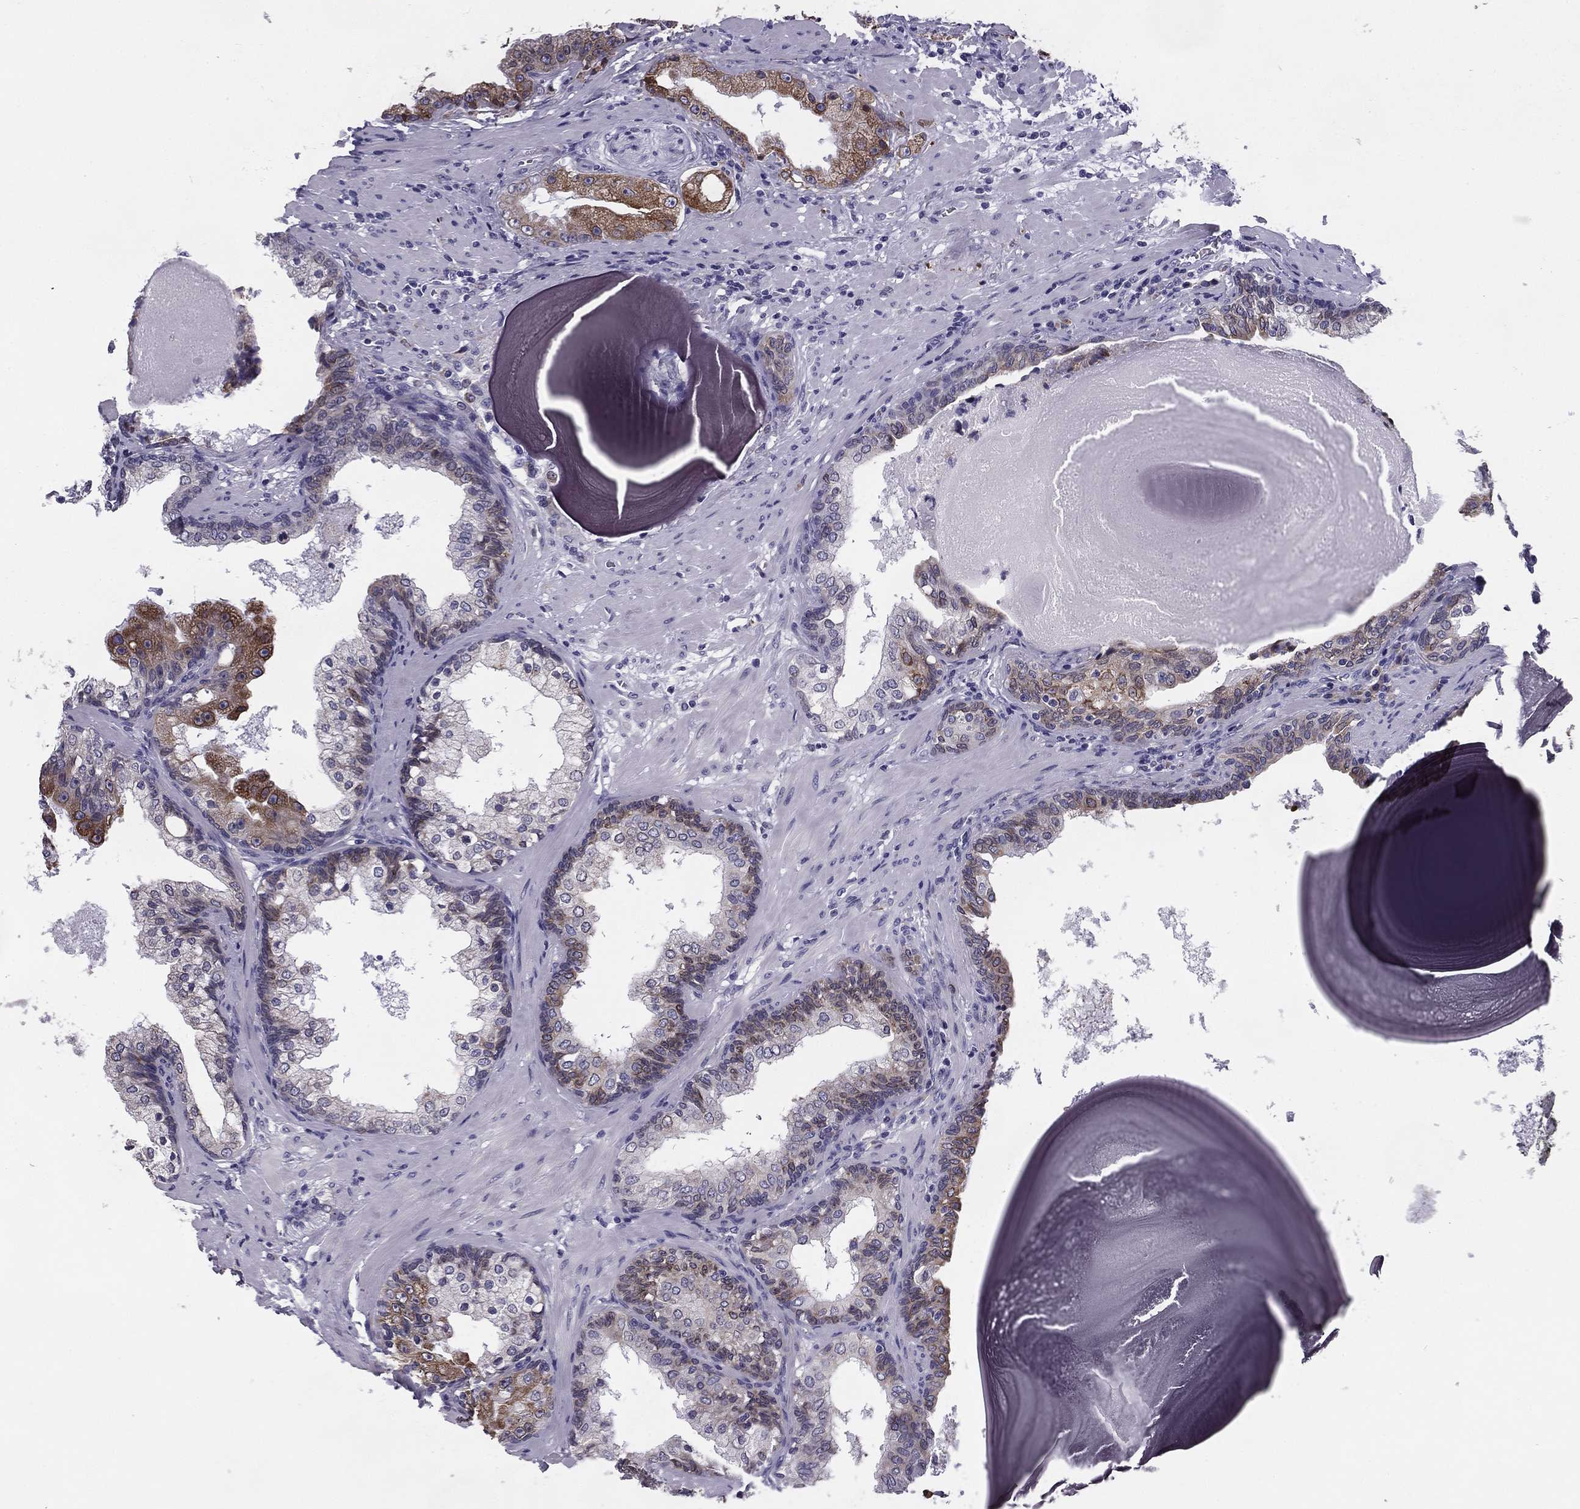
{"staining": {"intensity": "moderate", "quantity": "25%-75%", "location": "cytoplasmic/membranous"}, "tissue": "prostate cancer", "cell_type": "Tumor cells", "image_type": "cancer", "snomed": [{"axis": "morphology", "description": "Adenocarcinoma, Low grade"}, {"axis": "topography", "description": "Prostate"}], "caption": "This photomicrograph exhibits prostate low-grade adenocarcinoma stained with immunohistochemistry to label a protein in brown. The cytoplasmic/membranous of tumor cells show moderate positivity for the protein. Nuclei are counter-stained blue.", "gene": "TMED3", "patient": {"sex": "male", "age": 62}}